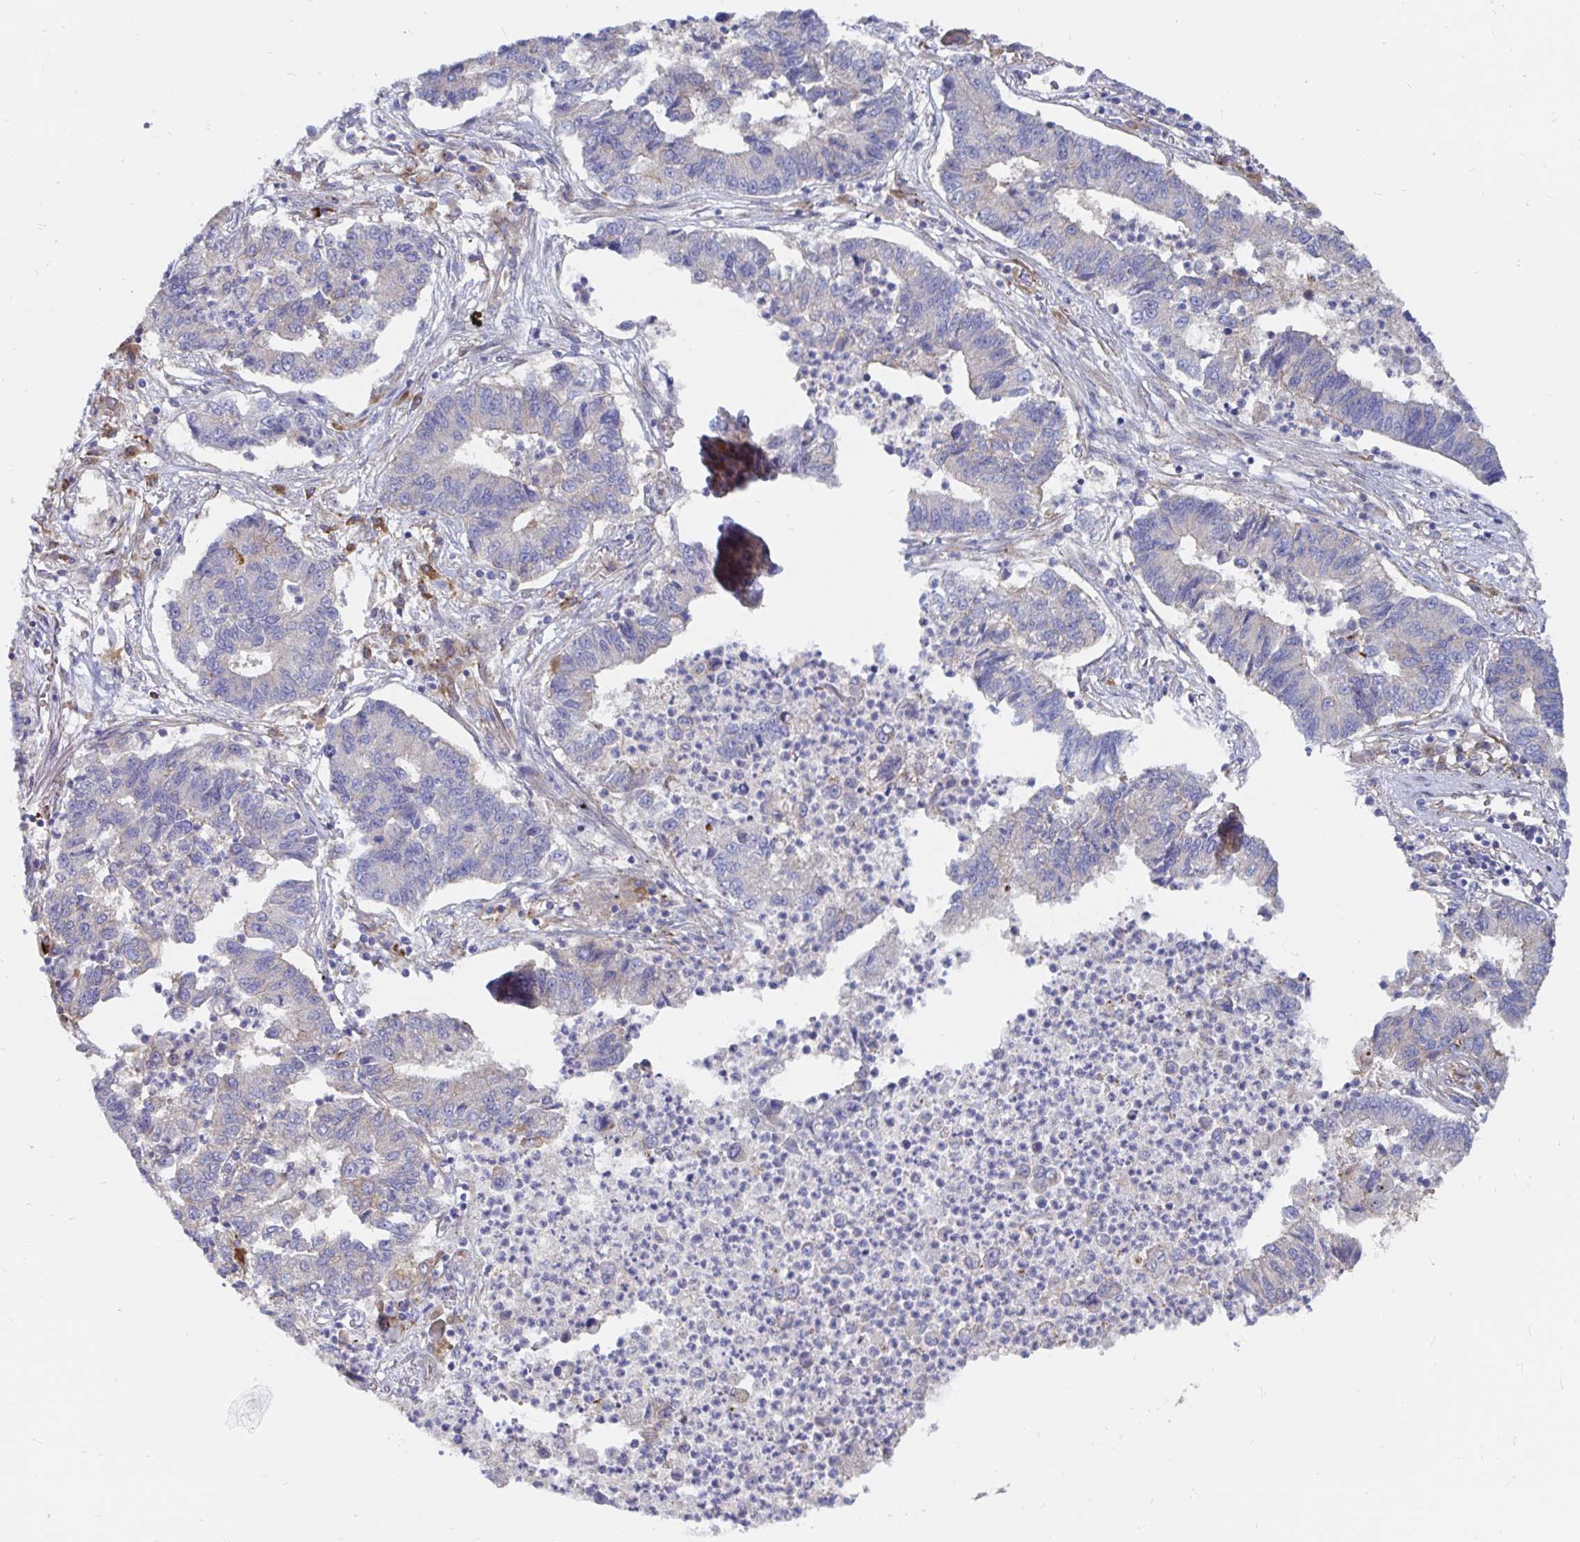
{"staining": {"intensity": "negative", "quantity": "none", "location": "none"}, "tissue": "lung cancer", "cell_type": "Tumor cells", "image_type": "cancer", "snomed": [{"axis": "morphology", "description": "Adenocarcinoma, NOS"}, {"axis": "topography", "description": "Lung"}], "caption": "This is an IHC histopathology image of human lung cancer (adenocarcinoma). There is no expression in tumor cells.", "gene": "KCTD19", "patient": {"sex": "female", "age": 57}}